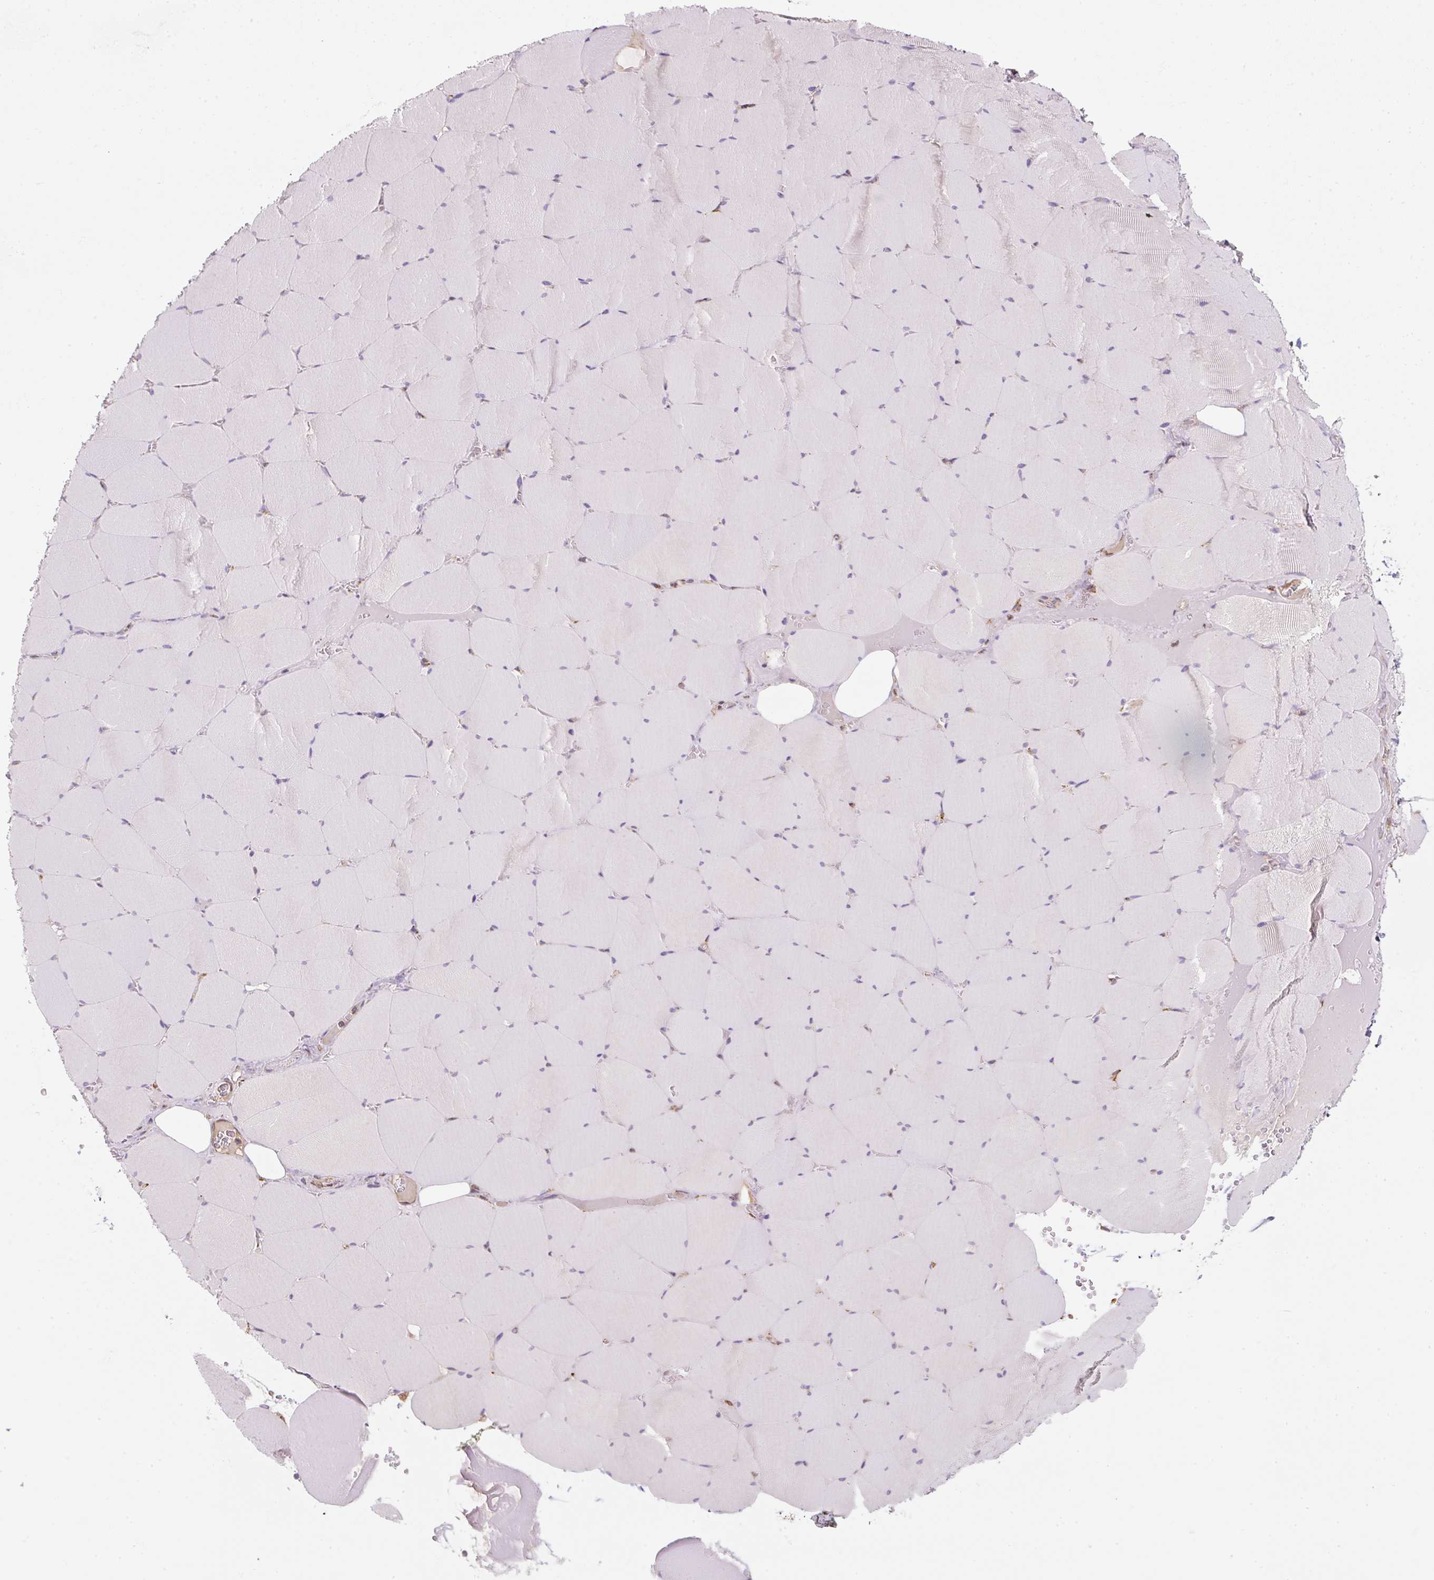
{"staining": {"intensity": "negative", "quantity": "none", "location": "none"}, "tissue": "skeletal muscle", "cell_type": "Myocytes", "image_type": "normal", "snomed": [{"axis": "morphology", "description": "Normal tissue, NOS"}, {"axis": "topography", "description": "Skeletal muscle"}, {"axis": "topography", "description": "Head-Neck"}], "caption": "The immunohistochemistry (IHC) image has no significant positivity in myocytes of skeletal muscle. (Stains: DAB (3,3'-diaminobenzidine) IHC with hematoxylin counter stain, Microscopy: brightfield microscopy at high magnification).", "gene": "PRKCSH", "patient": {"sex": "male", "age": 66}}